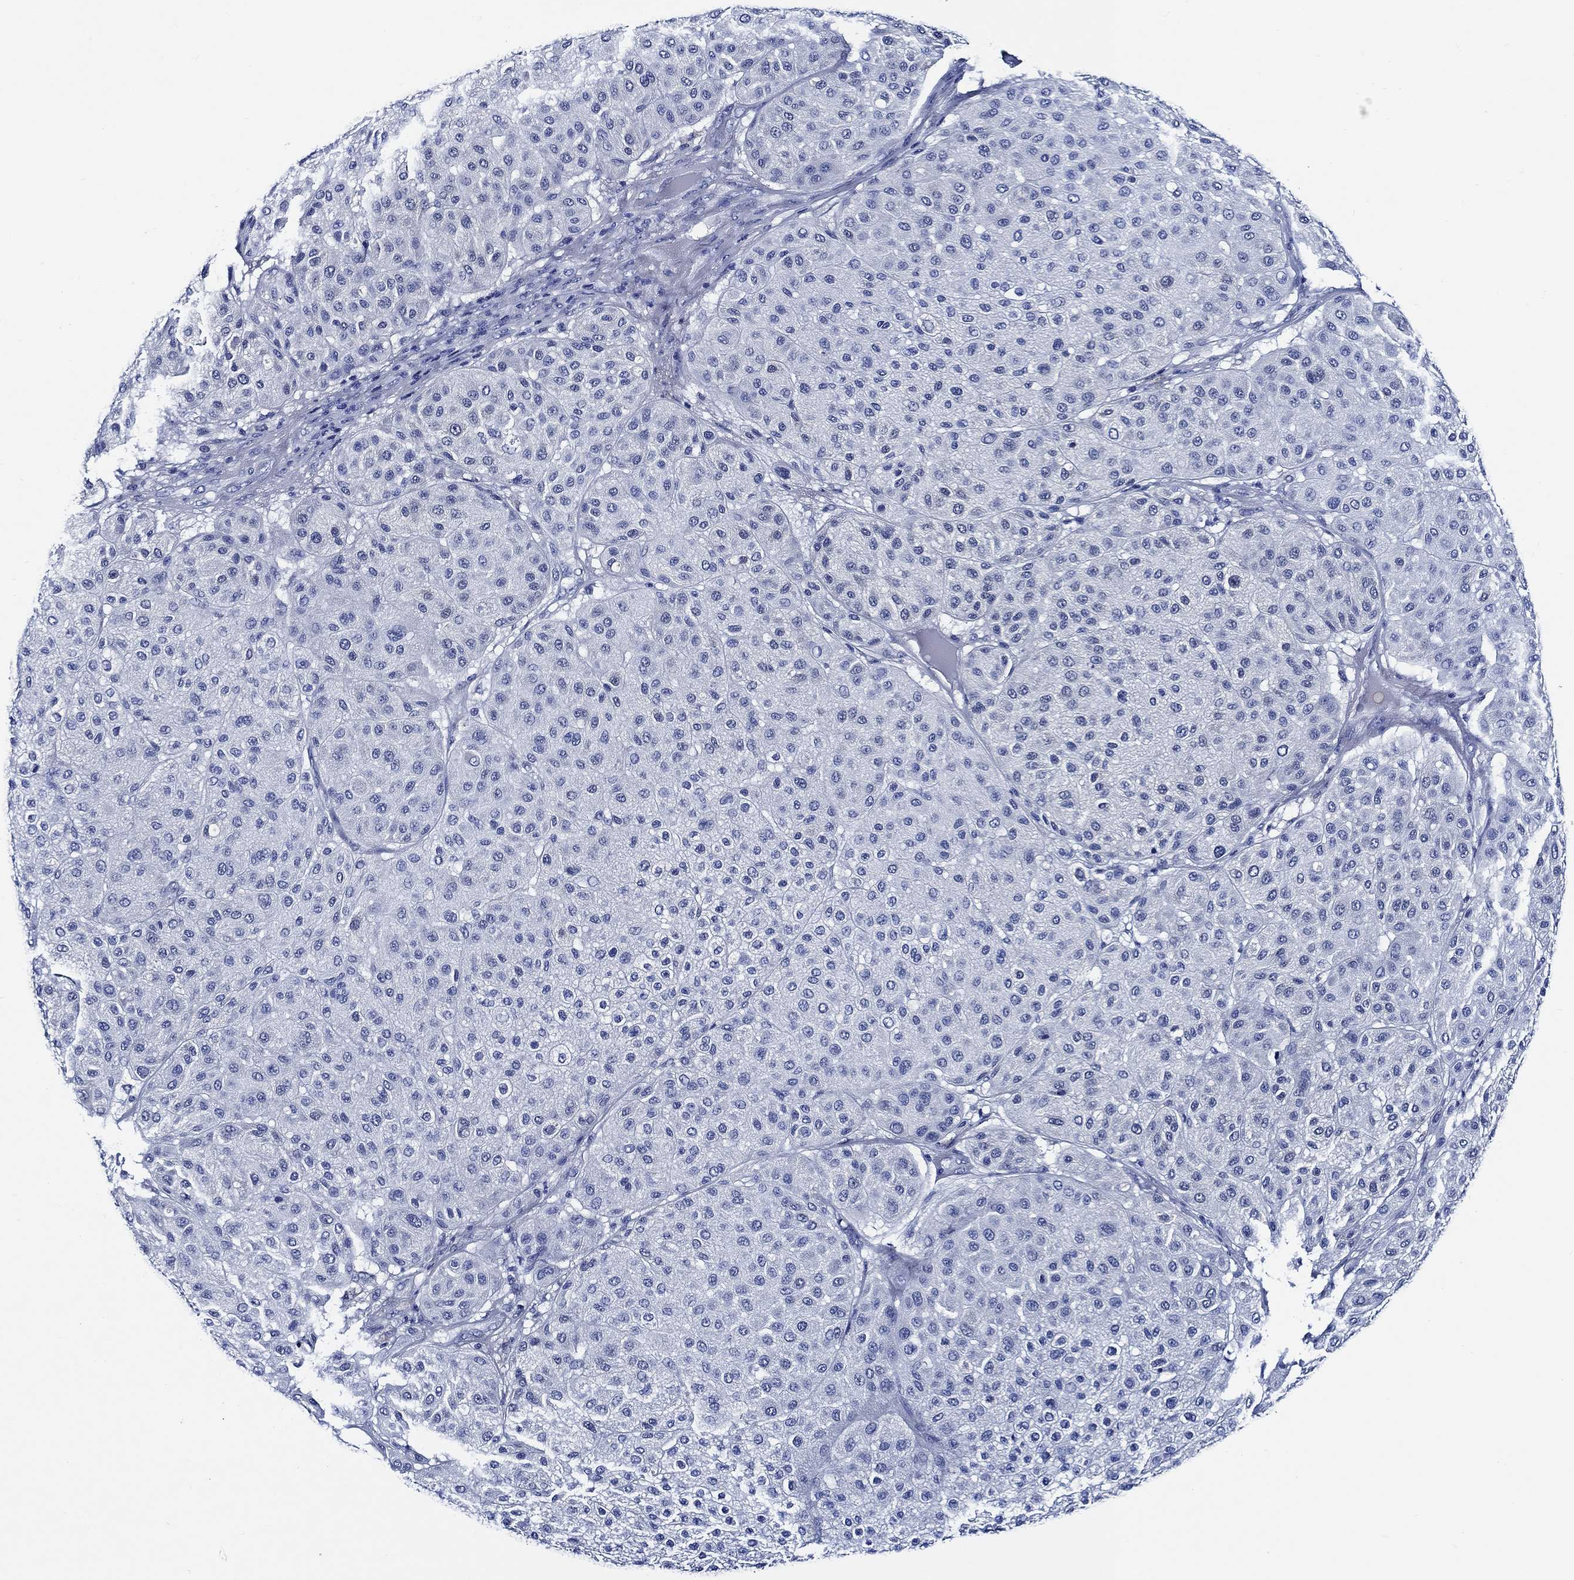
{"staining": {"intensity": "negative", "quantity": "none", "location": "none"}, "tissue": "melanoma", "cell_type": "Tumor cells", "image_type": "cancer", "snomed": [{"axis": "morphology", "description": "Malignant melanoma, Metastatic site"}, {"axis": "topography", "description": "Smooth muscle"}], "caption": "Immunohistochemistry (IHC) image of malignant melanoma (metastatic site) stained for a protein (brown), which displays no staining in tumor cells. (DAB immunohistochemistry (IHC), high magnification).", "gene": "WDR62", "patient": {"sex": "male", "age": 41}}